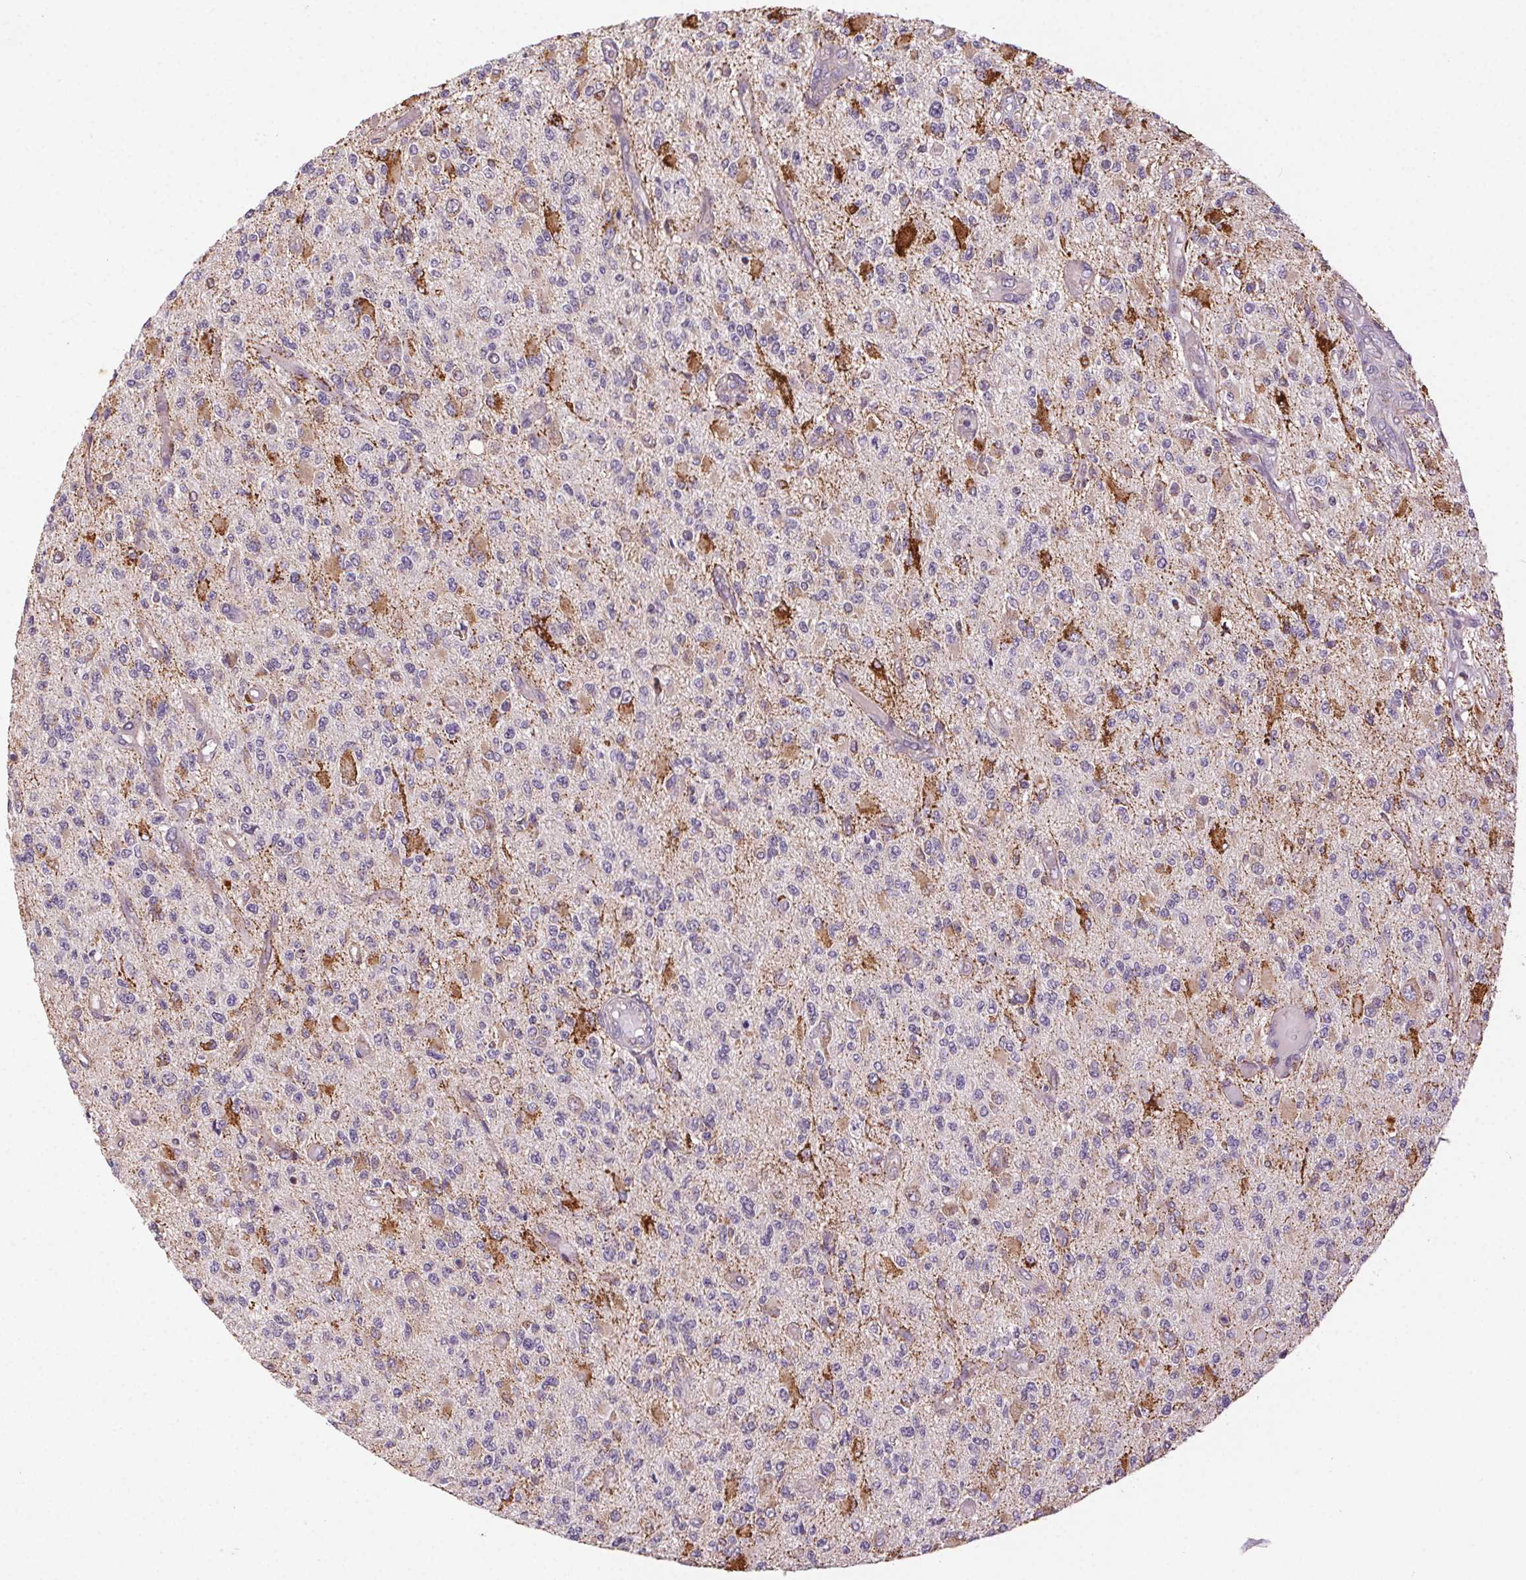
{"staining": {"intensity": "strong", "quantity": "<25%", "location": "cytoplasmic/membranous"}, "tissue": "glioma", "cell_type": "Tumor cells", "image_type": "cancer", "snomed": [{"axis": "morphology", "description": "Glioma, malignant, High grade"}, {"axis": "topography", "description": "Brain"}], "caption": "A brown stain shows strong cytoplasmic/membranous expression of a protein in human malignant high-grade glioma tumor cells. The protein is stained brown, and the nuclei are stained in blue (DAB IHC with brightfield microscopy, high magnification).", "gene": "FNBP1L", "patient": {"sex": "female", "age": 63}}